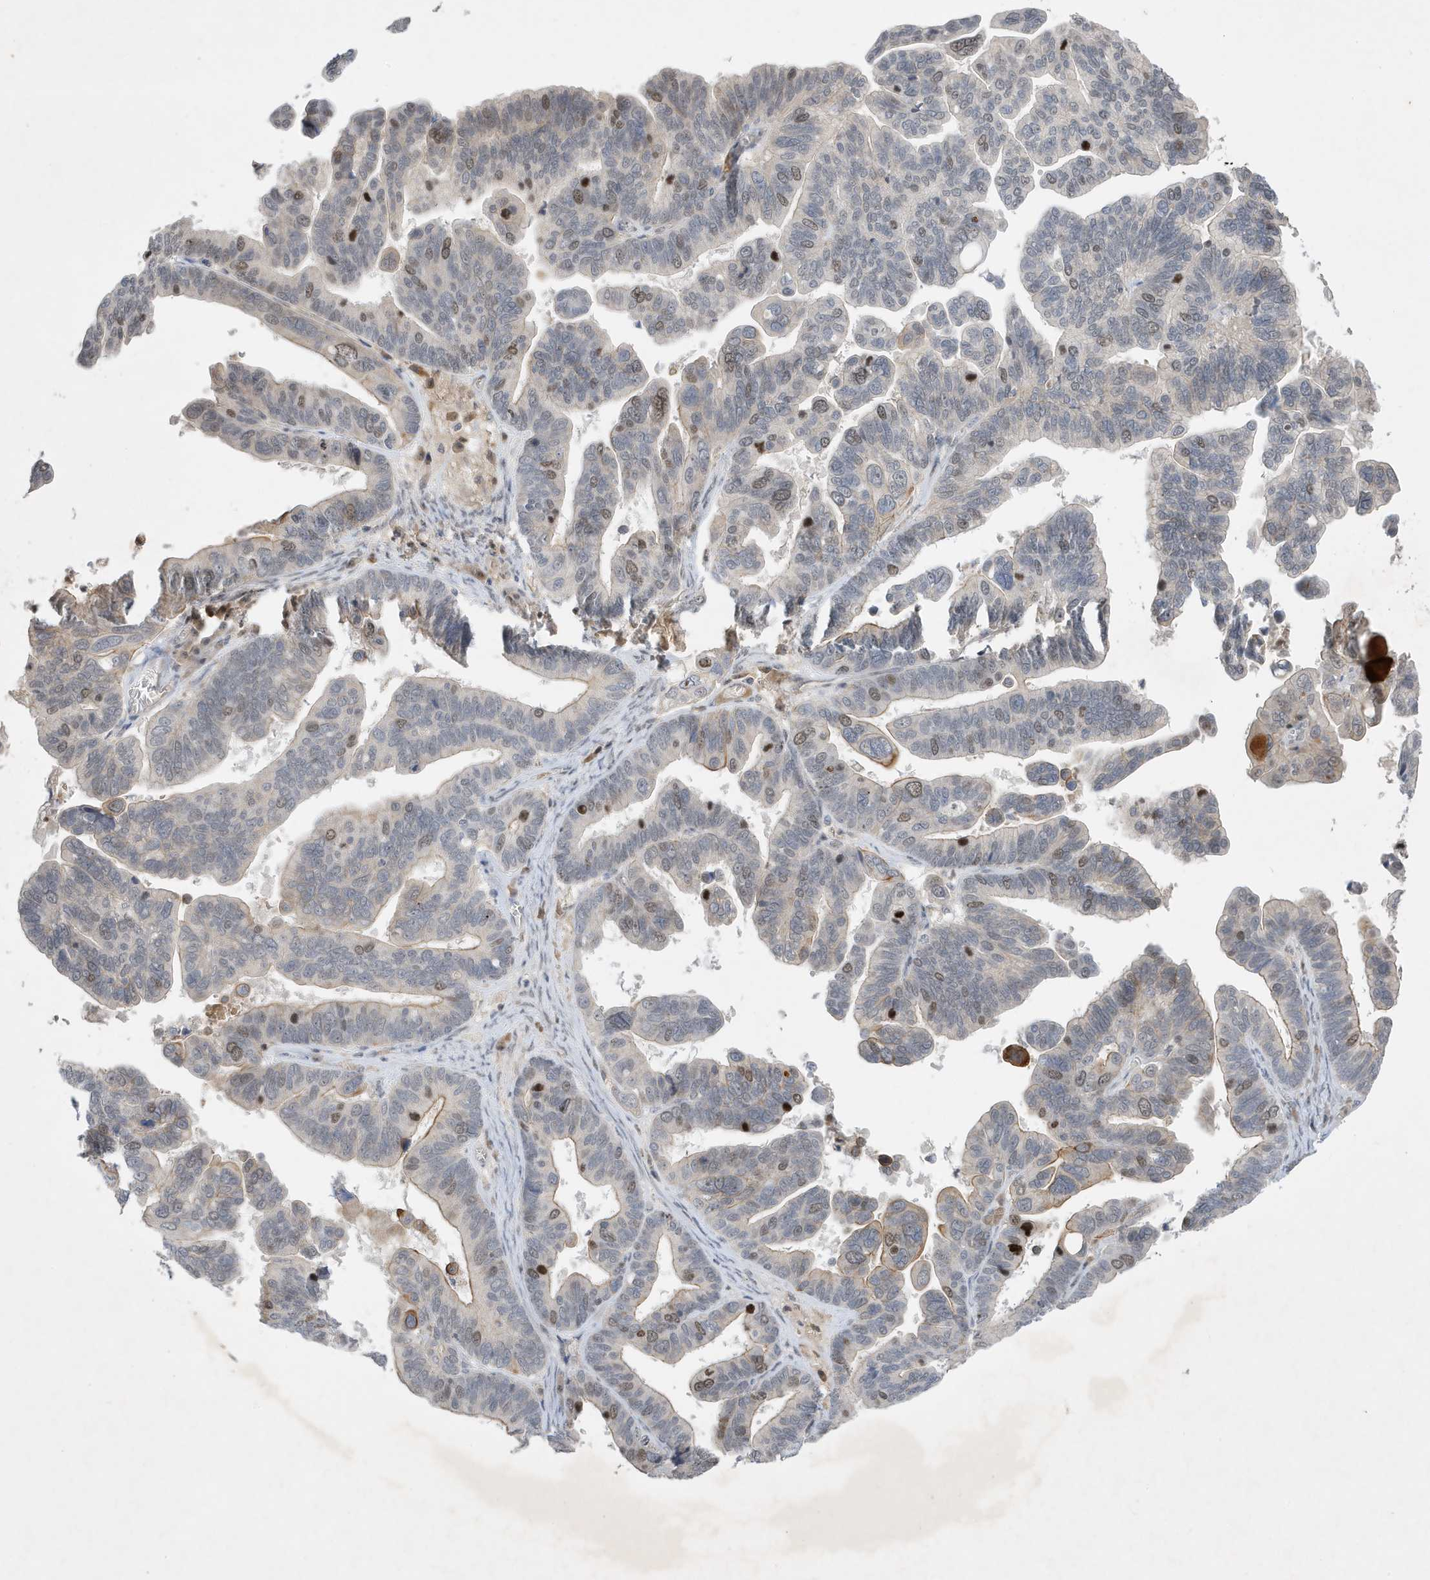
{"staining": {"intensity": "moderate", "quantity": "<25%", "location": "cytoplasmic/membranous,nuclear"}, "tissue": "ovarian cancer", "cell_type": "Tumor cells", "image_type": "cancer", "snomed": [{"axis": "morphology", "description": "Cystadenocarcinoma, serous, NOS"}, {"axis": "topography", "description": "Ovary"}], "caption": "Immunohistochemical staining of human ovarian serous cystadenocarcinoma displays moderate cytoplasmic/membranous and nuclear protein positivity in about <25% of tumor cells. Nuclei are stained in blue.", "gene": "MAST3", "patient": {"sex": "female", "age": 56}}